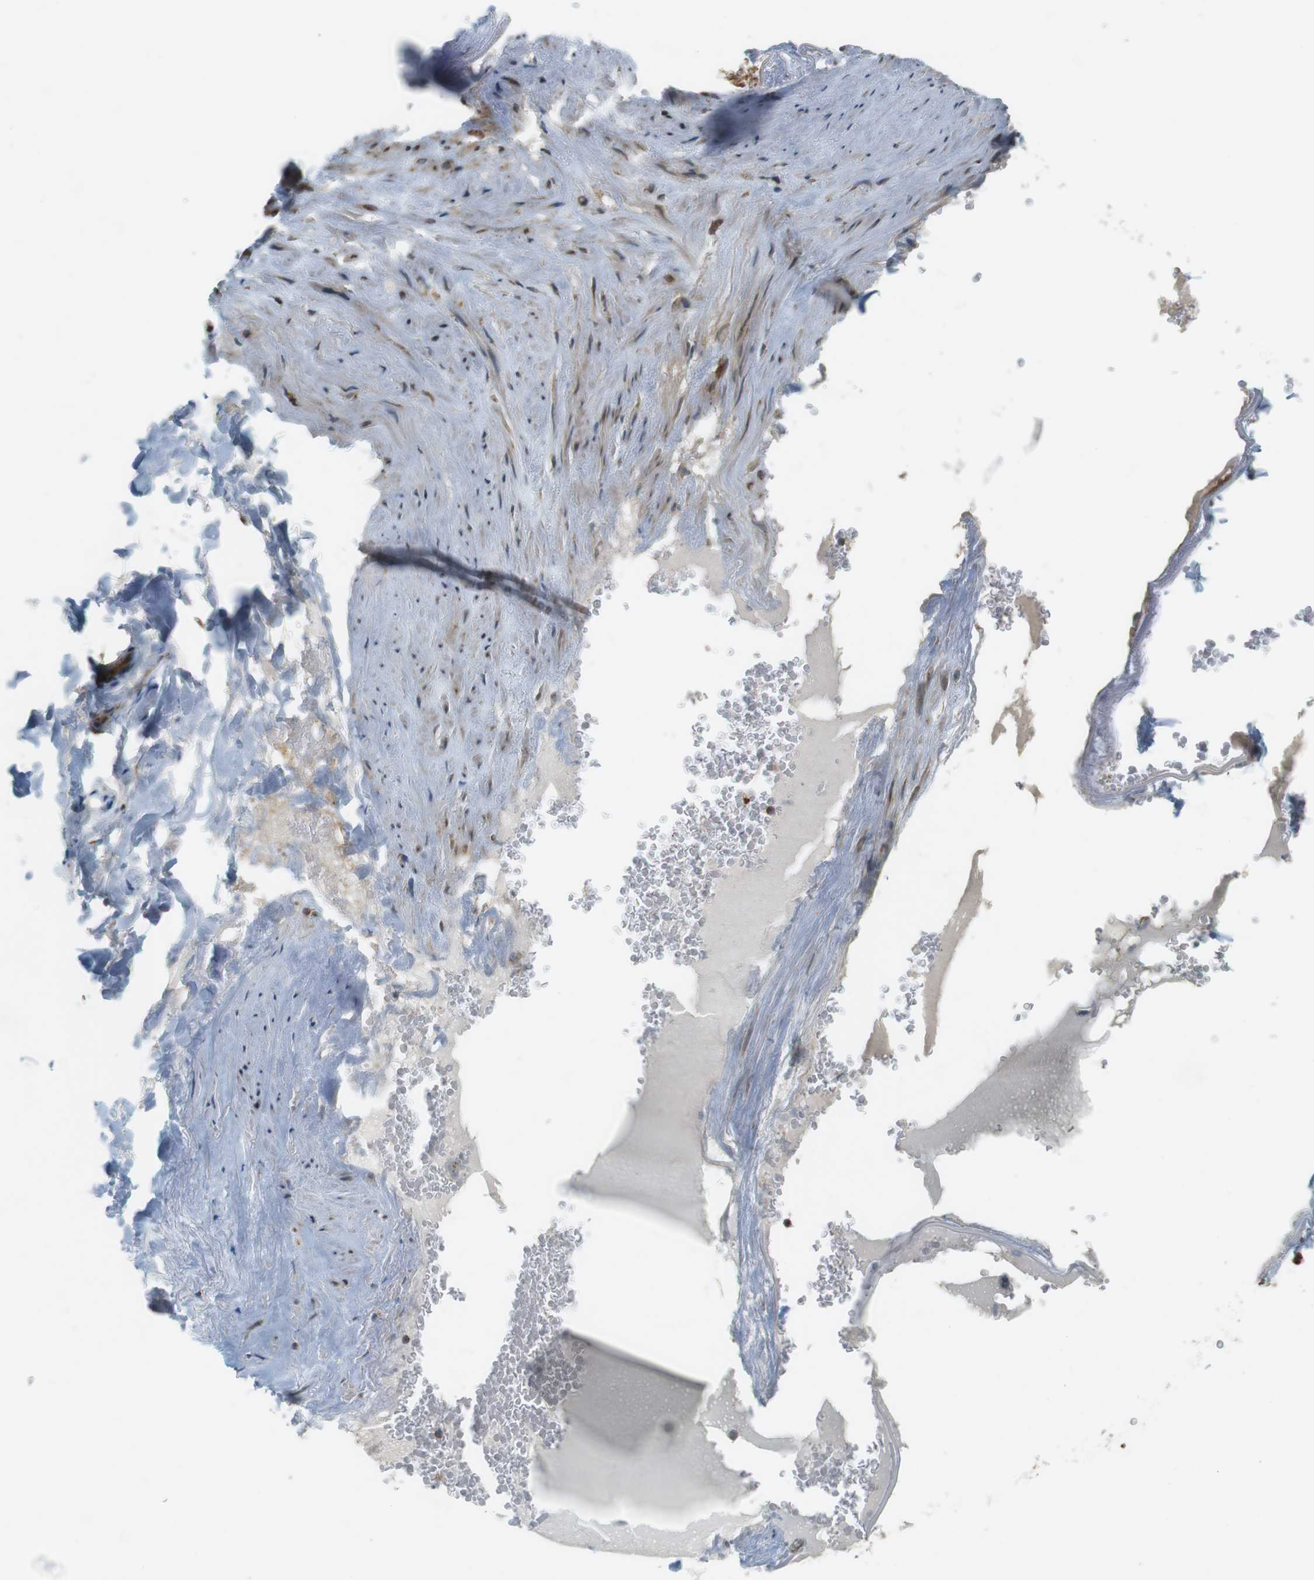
{"staining": {"intensity": "negative", "quantity": "none", "location": "none"}, "tissue": "adipose tissue", "cell_type": "Adipocytes", "image_type": "normal", "snomed": [{"axis": "morphology", "description": "Normal tissue, NOS"}, {"axis": "topography", "description": "Peripheral nerve tissue"}], "caption": "Adipose tissue was stained to show a protein in brown. There is no significant expression in adipocytes.", "gene": "SLC41A1", "patient": {"sex": "male", "age": 70}}